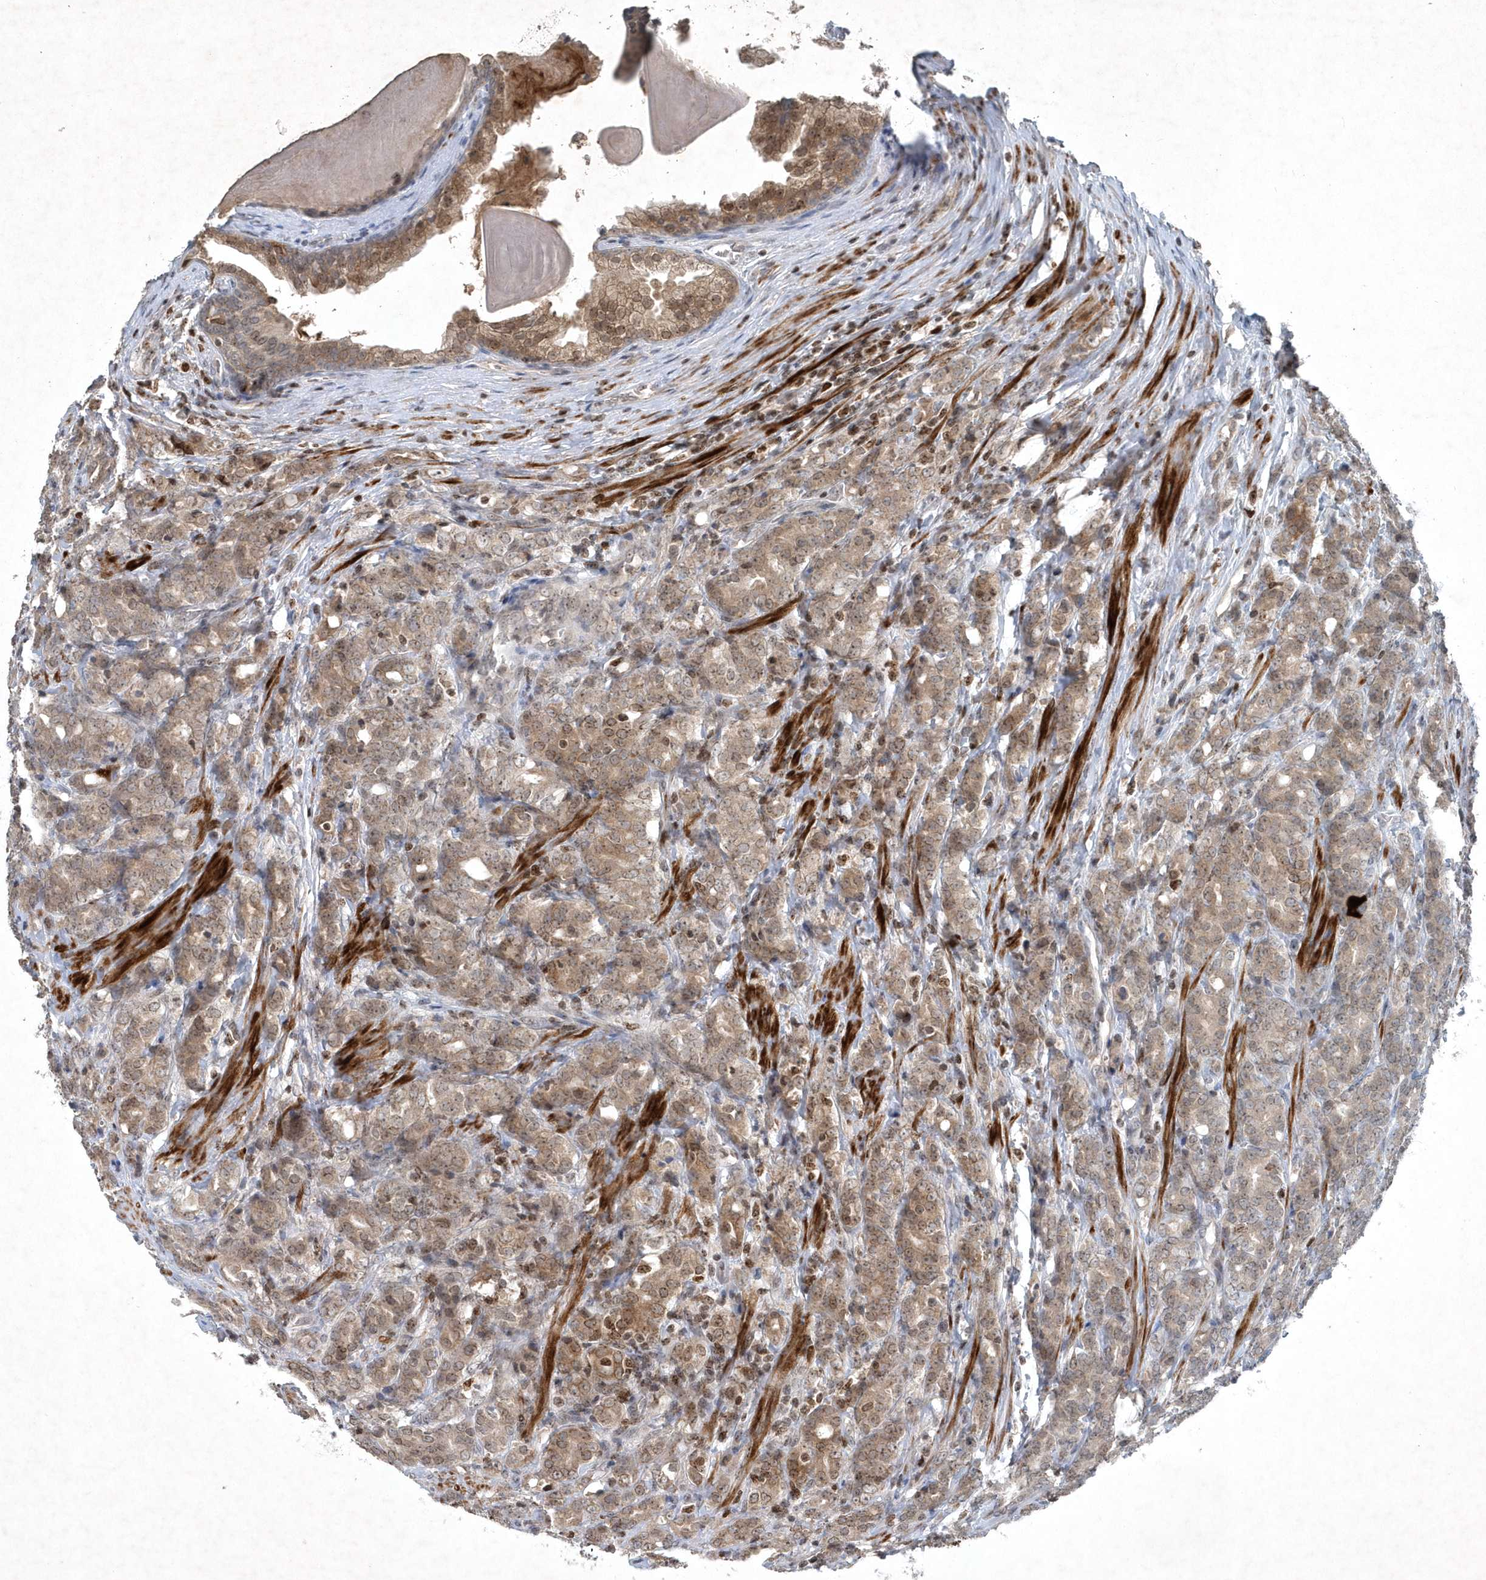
{"staining": {"intensity": "weak", "quantity": ">75%", "location": "cytoplasmic/membranous"}, "tissue": "prostate cancer", "cell_type": "Tumor cells", "image_type": "cancer", "snomed": [{"axis": "morphology", "description": "Adenocarcinoma, High grade"}, {"axis": "topography", "description": "Prostate"}], "caption": "Prostate cancer stained for a protein (brown) exhibits weak cytoplasmic/membranous positive expression in about >75% of tumor cells.", "gene": "QTRT2", "patient": {"sex": "male", "age": 62}}